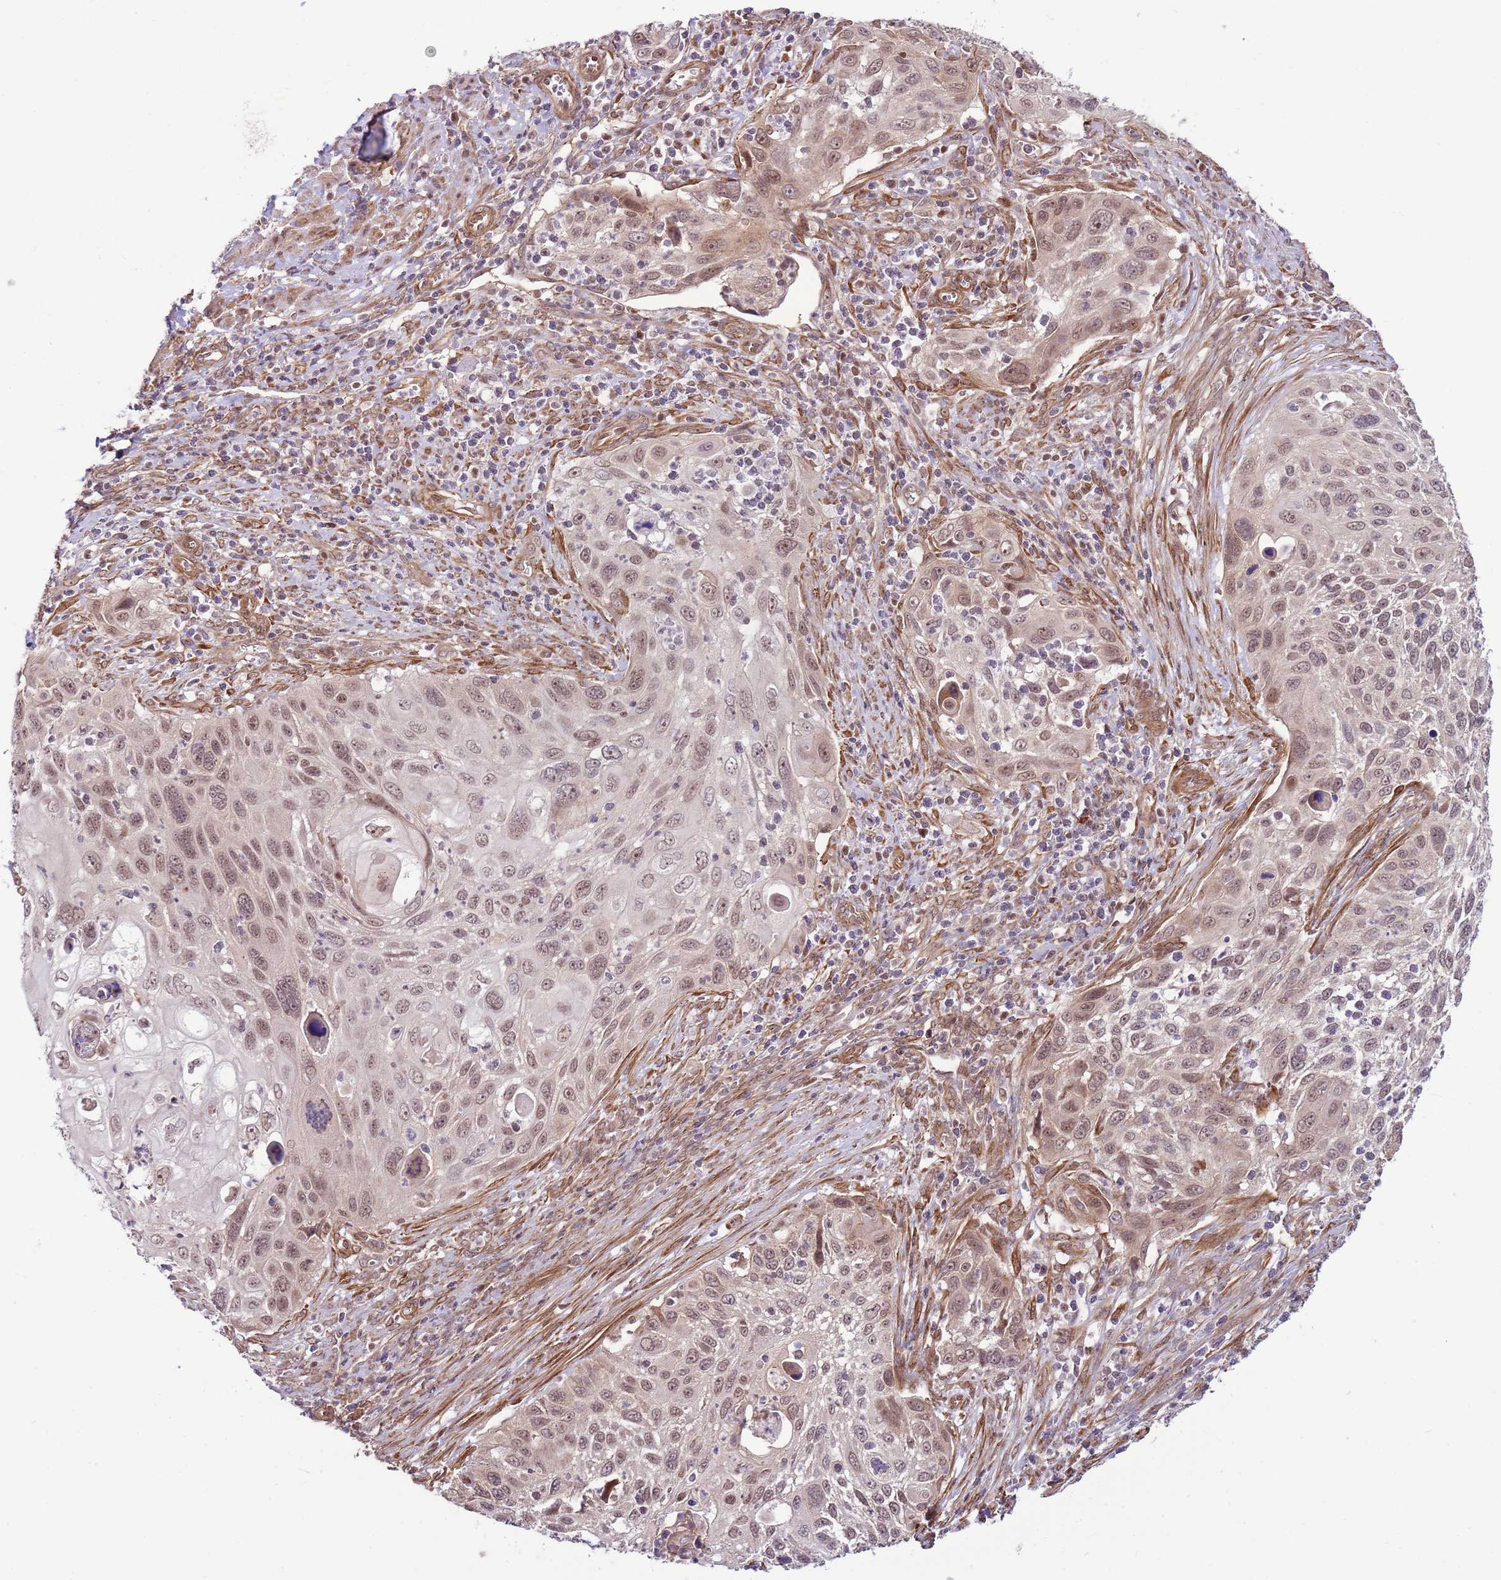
{"staining": {"intensity": "weak", "quantity": ">75%", "location": "nuclear"}, "tissue": "cervical cancer", "cell_type": "Tumor cells", "image_type": "cancer", "snomed": [{"axis": "morphology", "description": "Squamous cell carcinoma, NOS"}, {"axis": "topography", "description": "Cervix"}], "caption": "An IHC histopathology image of neoplastic tissue is shown. Protein staining in brown shows weak nuclear positivity in squamous cell carcinoma (cervical) within tumor cells. (IHC, brightfield microscopy, high magnification).", "gene": "DCAF4", "patient": {"sex": "female", "age": 70}}